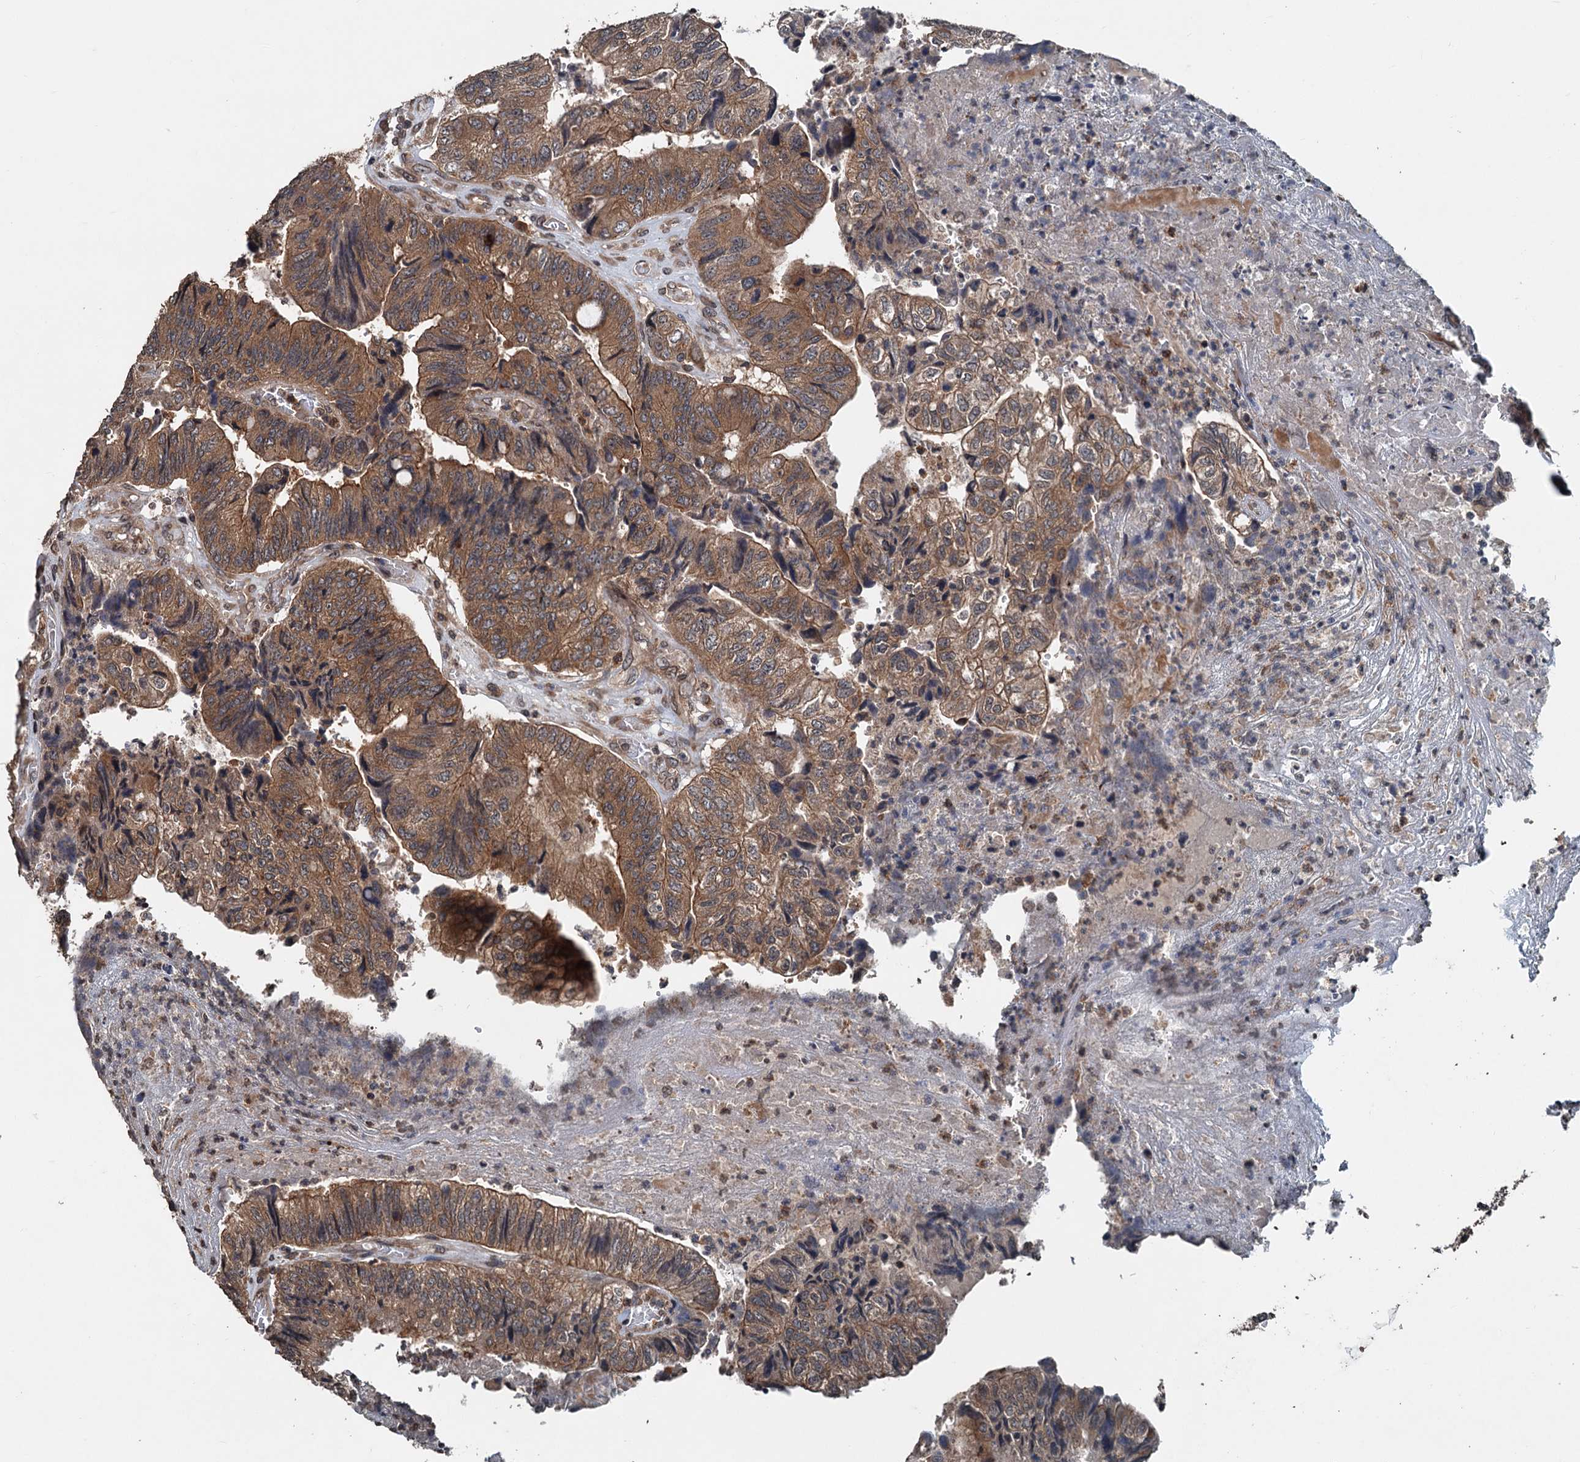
{"staining": {"intensity": "moderate", "quantity": ">75%", "location": "cytoplasmic/membranous"}, "tissue": "colorectal cancer", "cell_type": "Tumor cells", "image_type": "cancer", "snomed": [{"axis": "morphology", "description": "Adenocarcinoma, NOS"}, {"axis": "topography", "description": "Colon"}], "caption": "High-power microscopy captured an IHC micrograph of adenocarcinoma (colorectal), revealing moderate cytoplasmic/membranous staining in about >75% of tumor cells.", "gene": "N4BP2L2", "patient": {"sex": "female", "age": 67}}